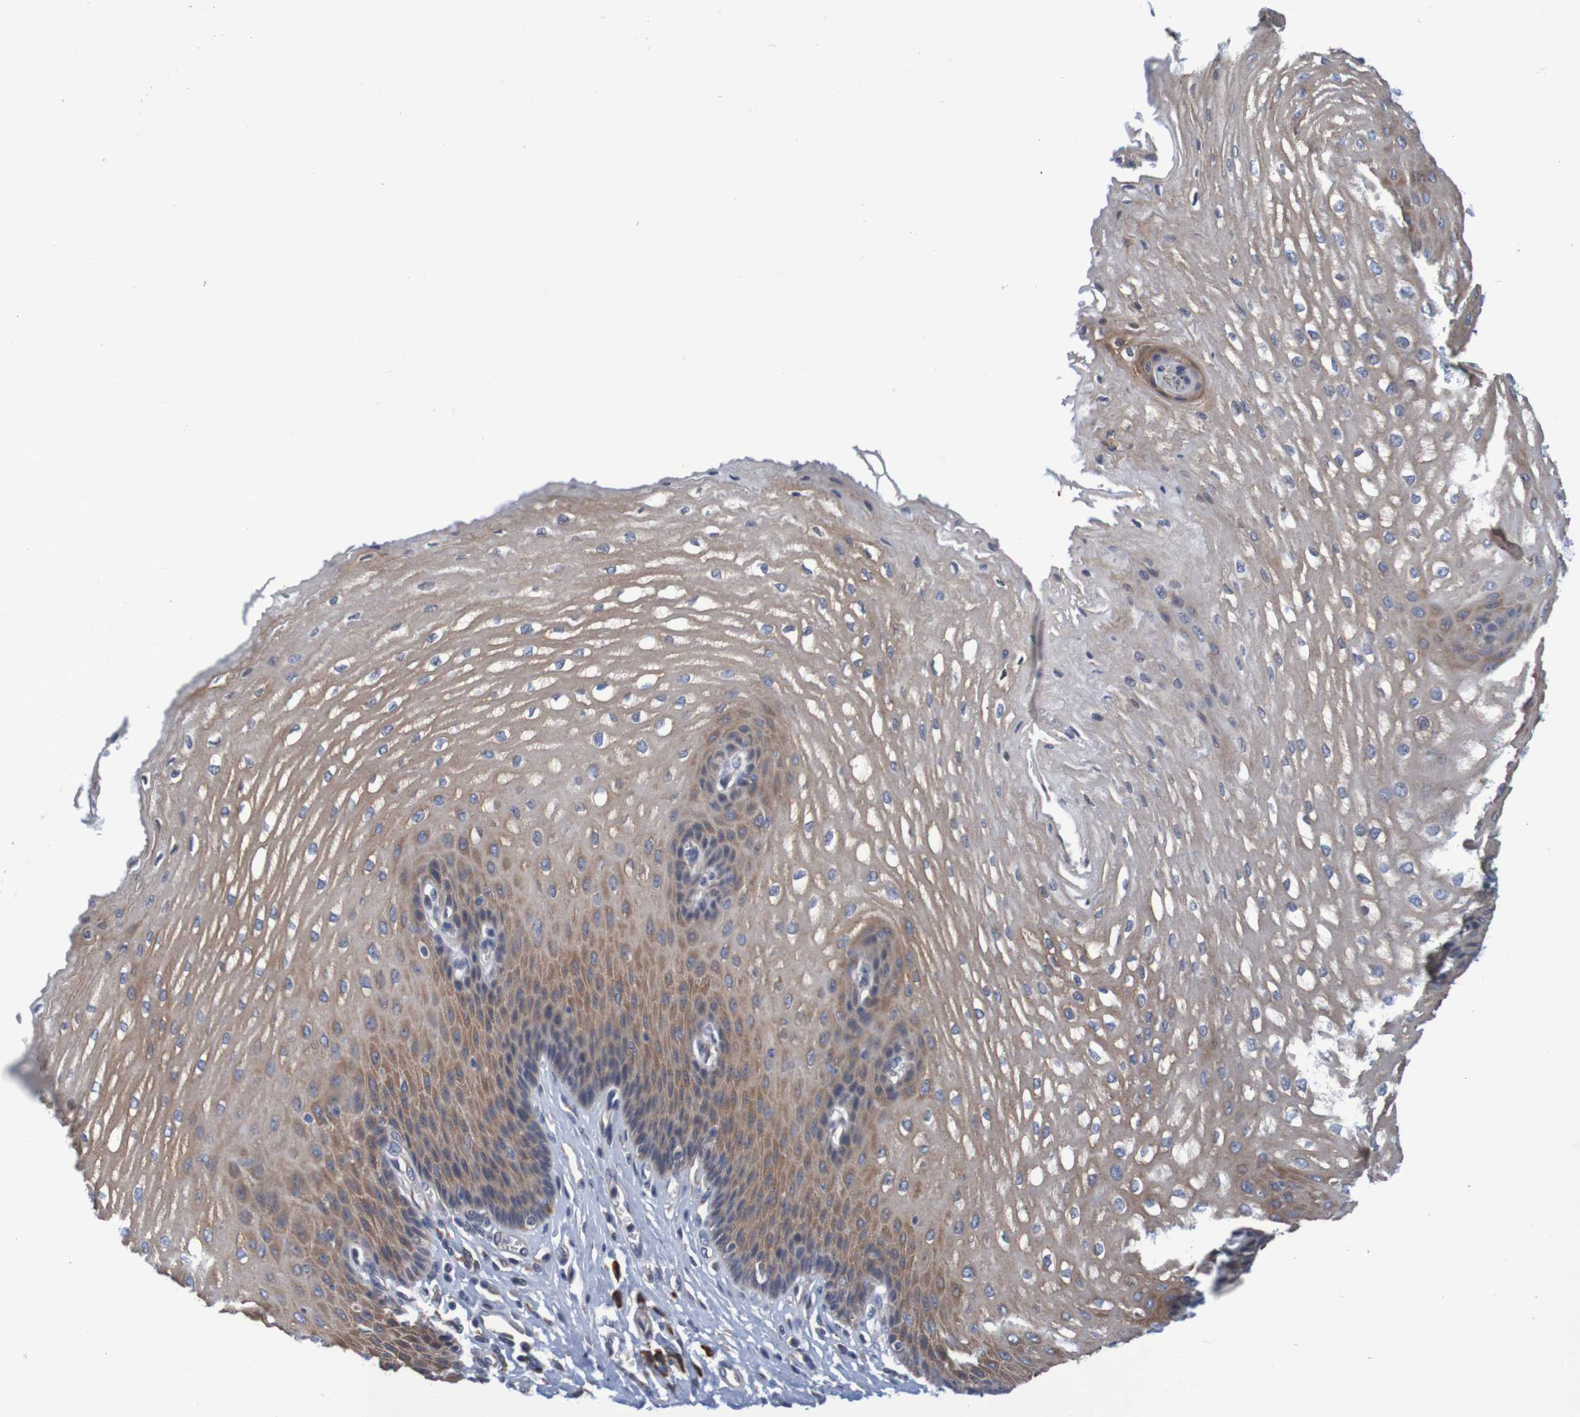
{"staining": {"intensity": "moderate", "quantity": ">75%", "location": "cytoplasmic/membranous"}, "tissue": "esophagus", "cell_type": "Squamous epithelial cells", "image_type": "normal", "snomed": [{"axis": "morphology", "description": "Normal tissue, NOS"}, {"axis": "topography", "description": "Esophagus"}], "caption": "Protein expression analysis of benign human esophagus reveals moderate cytoplasmic/membranous staining in about >75% of squamous epithelial cells.", "gene": "CLDN18", "patient": {"sex": "male", "age": 54}}